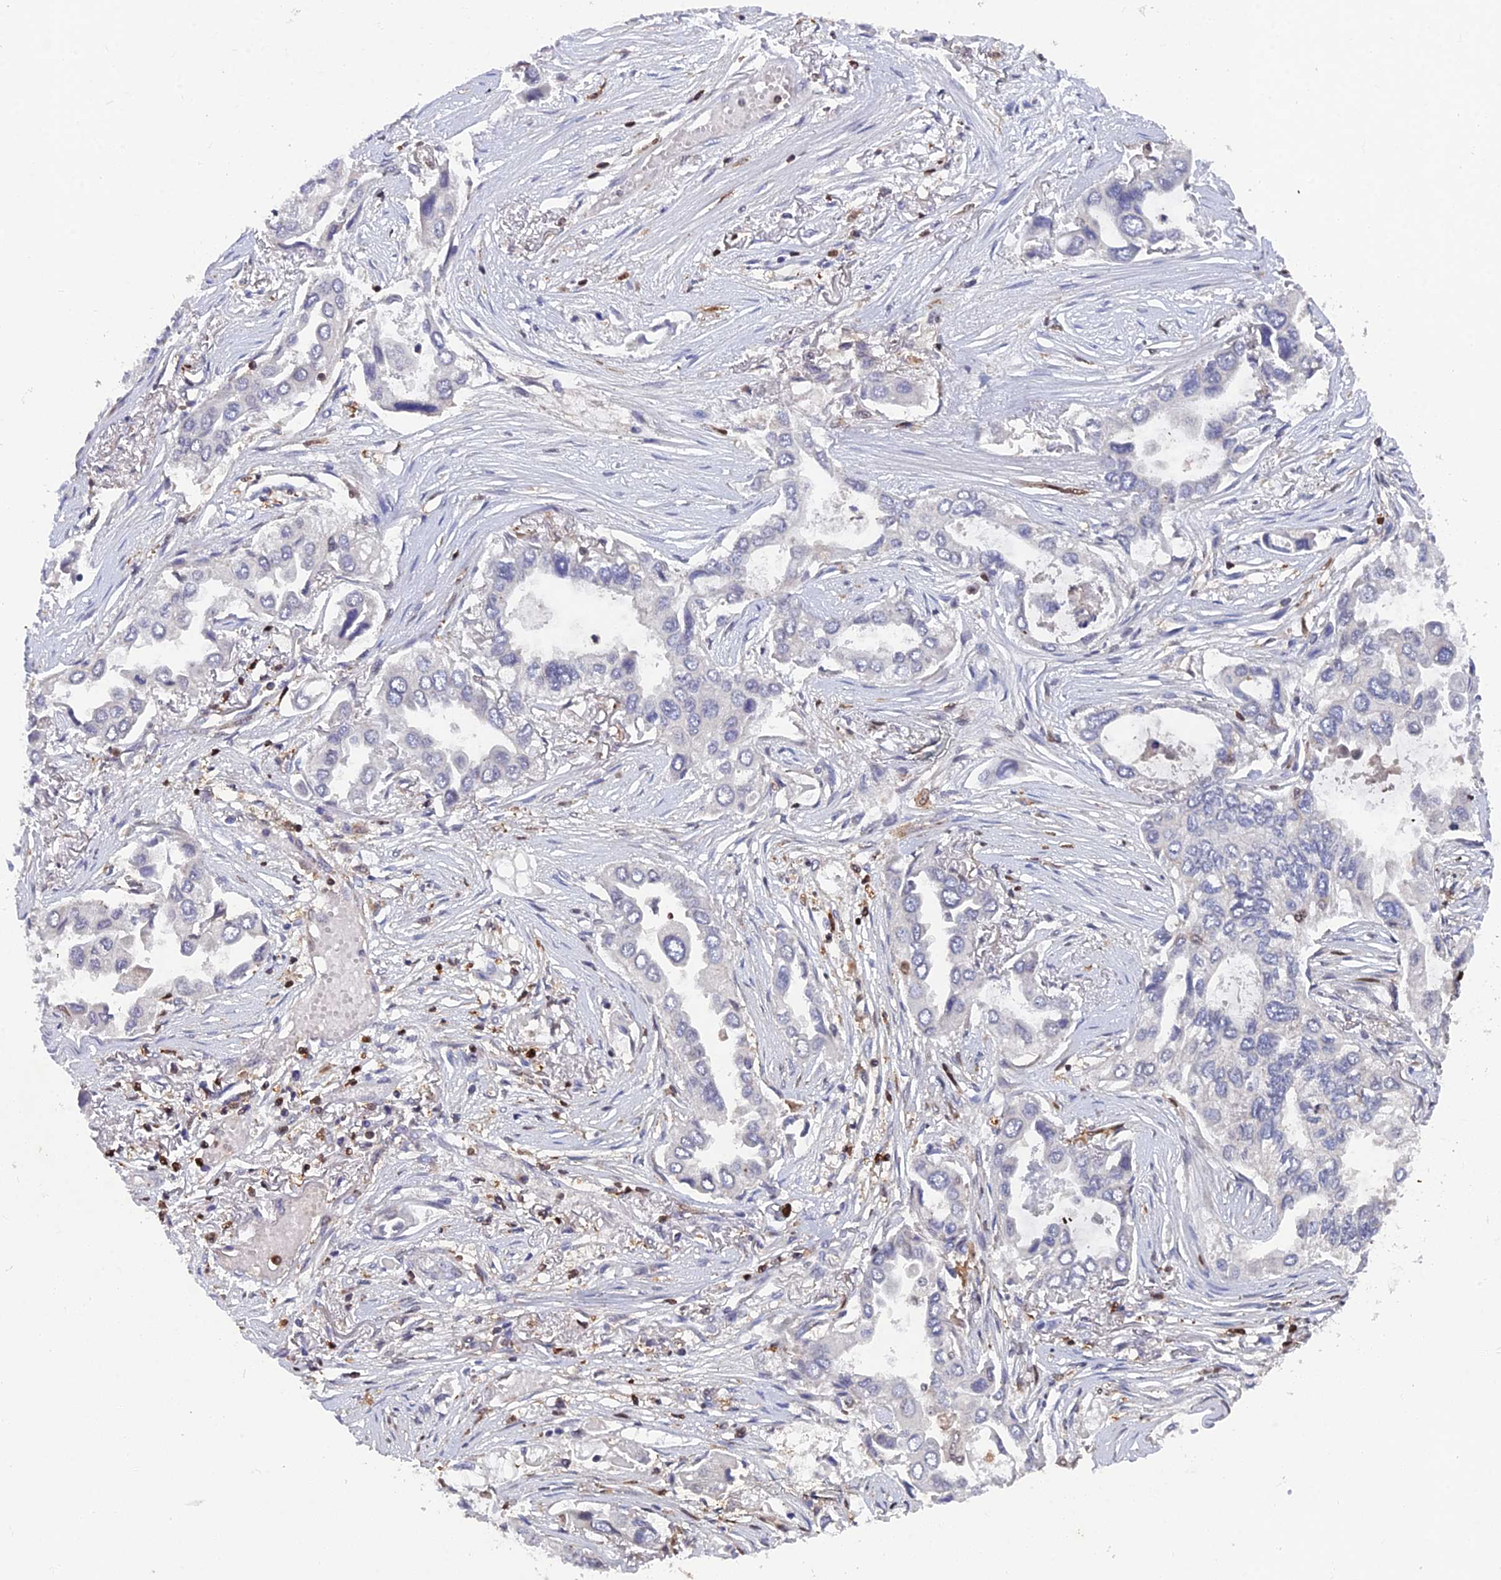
{"staining": {"intensity": "negative", "quantity": "none", "location": "none"}, "tissue": "lung cancer", "cell_type": "Tumor cells", "image_type": "cancer", "snomed": [{"axis": "morphology", "description": "Adenocarcinoma, NOS"}, {"axis": "topography", "description": "Lung"}], "caption": "Immunohistochemistry image of human lung cancer (adenocarcinoma) stained for a protein (brown), which displays no positivity in tumor cells.", "gene": "GALK2", "patient": {"sex": "female", "age": 76}}